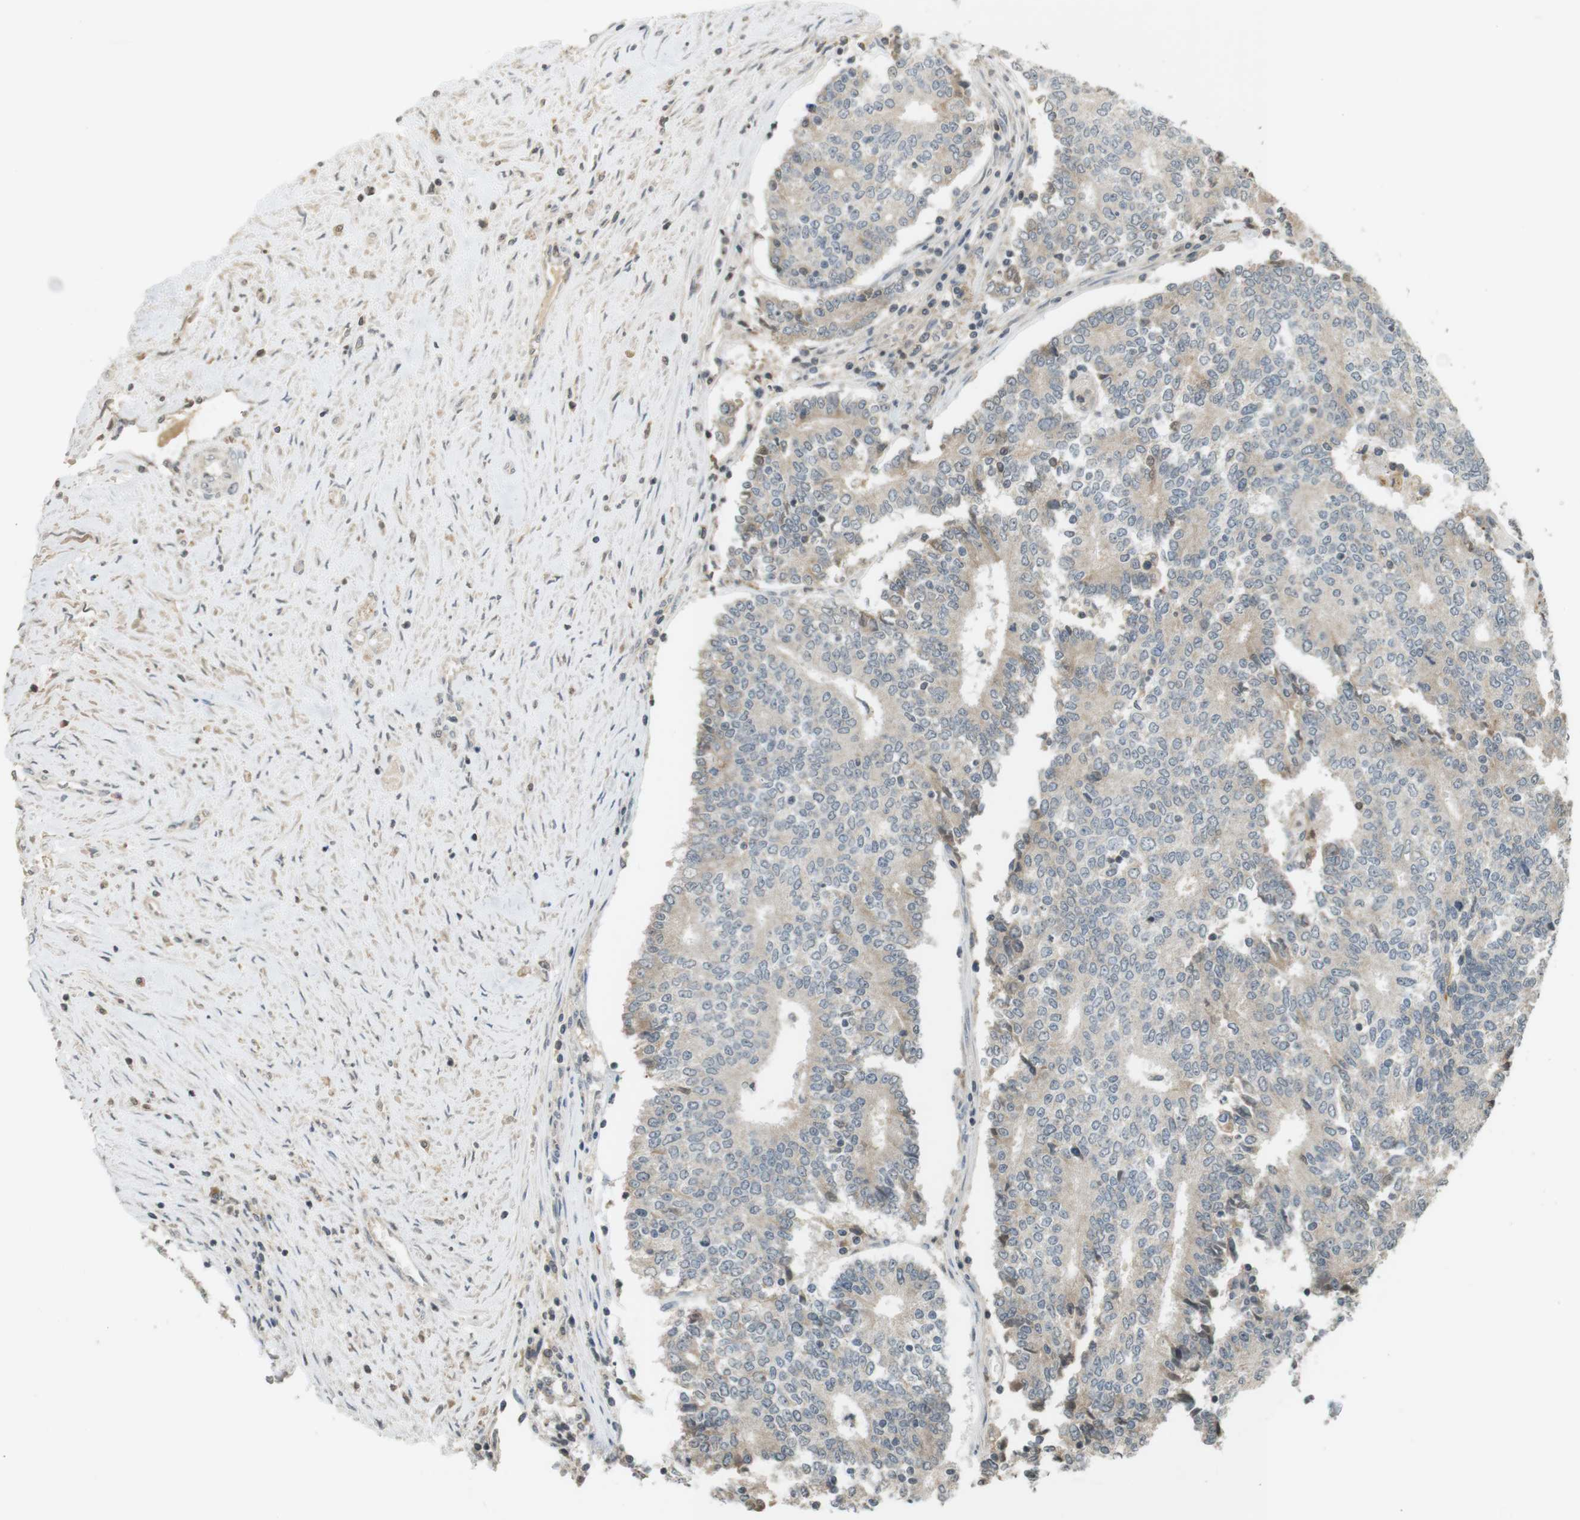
{"staining": {"intensity": "negative", "quantity": "none", "location": "none"}, "tissue": "prostate cancer", "cell_type": "Tumor cells", "image_type": "cancer", "snomed": [{"axis": "morphology", "description": "Normal tissue, NOS"}, {"axis": "morphology", "description": "Adenocarcinoma, High grade"}, {"axis": "topography", "description": "Prostate"}, {"axis": "topography", "description": "Seminal veicle"}], "caption": "High magnification brightfield microscopy of prostate cancer stained with DAB (brown) and counterstained with hematoxylin (blue): tumor cells show no significant expression. (DAB IHC, high magnification).", "gene": "SRR", "patient": {"sex": "male", "age": 55}}